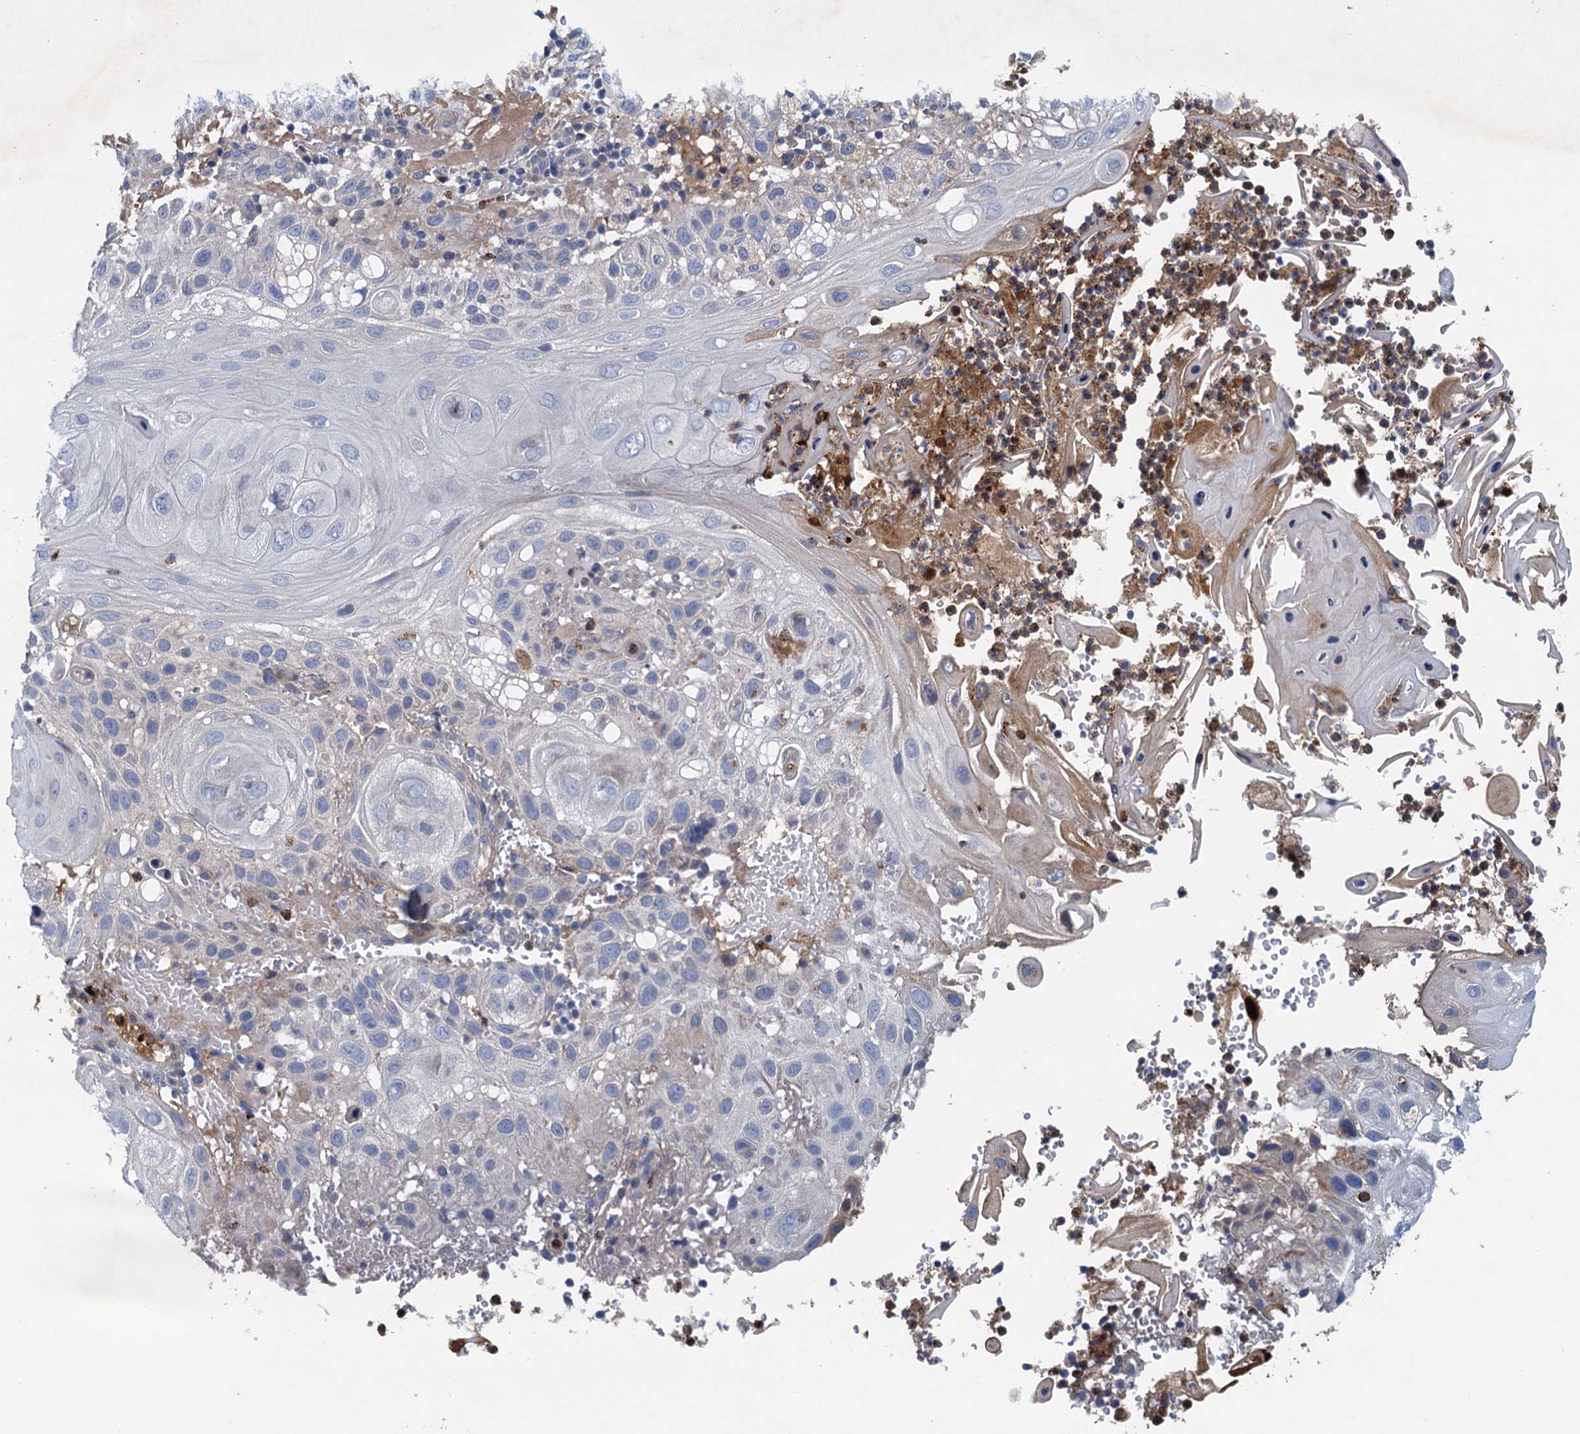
{"staining": {"intensity": "negative", "quantity": "none", "location": "none"}, "tissue": "skin cancer", "cell_type": "Tumor cells", "image_type": "cancer", "snomed": [{"axis": "morphology", "description": "Normal tissue, NOS"}, {"axis": "morphology", "description": "Squamous cell carcinoma, NOS"}, {"axis": "topography", "description": "Skin"}], "caption": "Skin cancer stained for a protein using IHC reveals no expression tumor cells.", "gene": "TPCN1", "patient": {"sex": "female", "age": 96}}